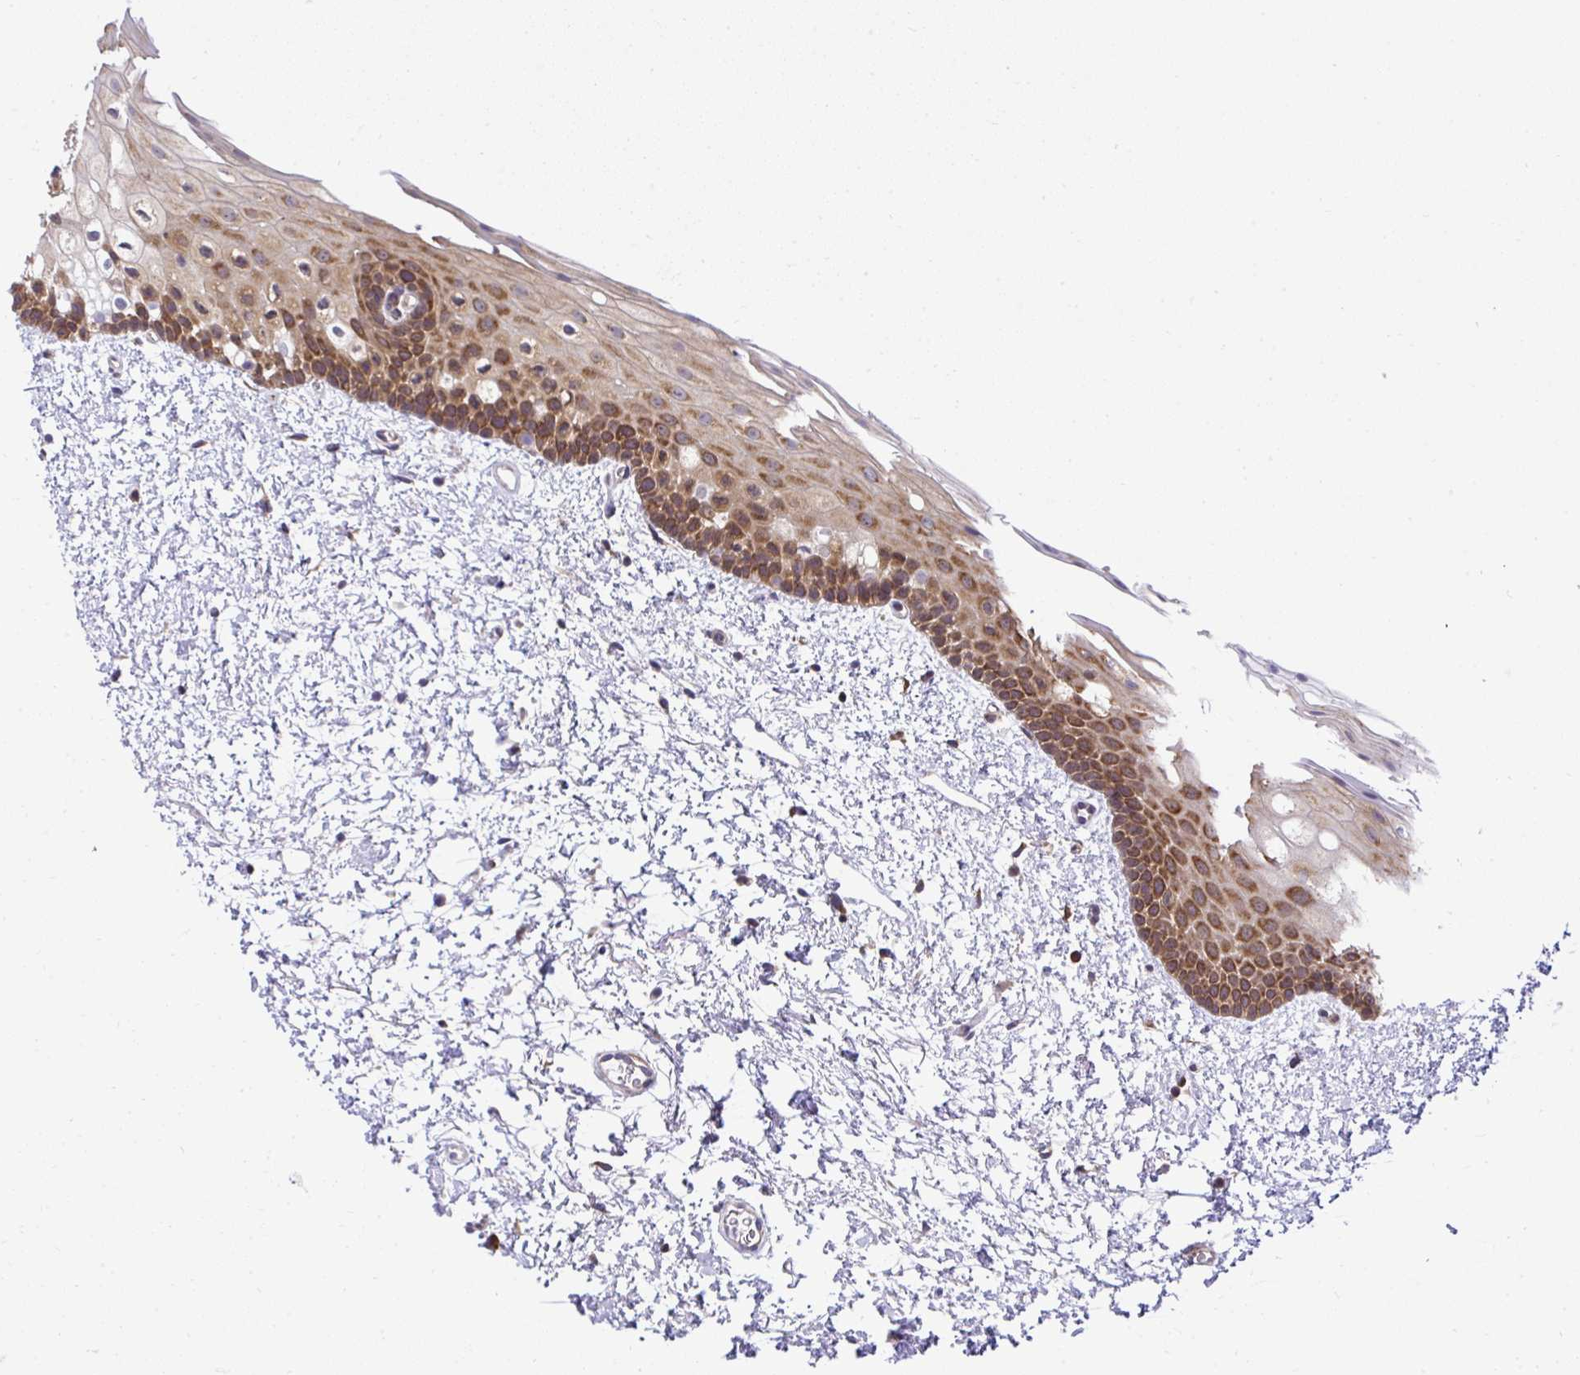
{"staining": {"intensity": "strong", "quantity": "25%-75%", "location": "cytoplasmic/membranous"}, "tissue": "oral mucosa", "cell_type": "Squamous epithelial cells", "image_type": "normal", "snomed": [{"axis": "morphology", "description": "Normal tissue, NOS"}, {"axis": "topography", "description": "Oral tissue"}], "caption": "A high amount of strong cytoplasmic/membranous positivity is seen in about 25%-75% of squamous epithelial cells in normal oral mucosa.", "gene": "RPS7", "patient": {"sex": "female", "age": 82}}